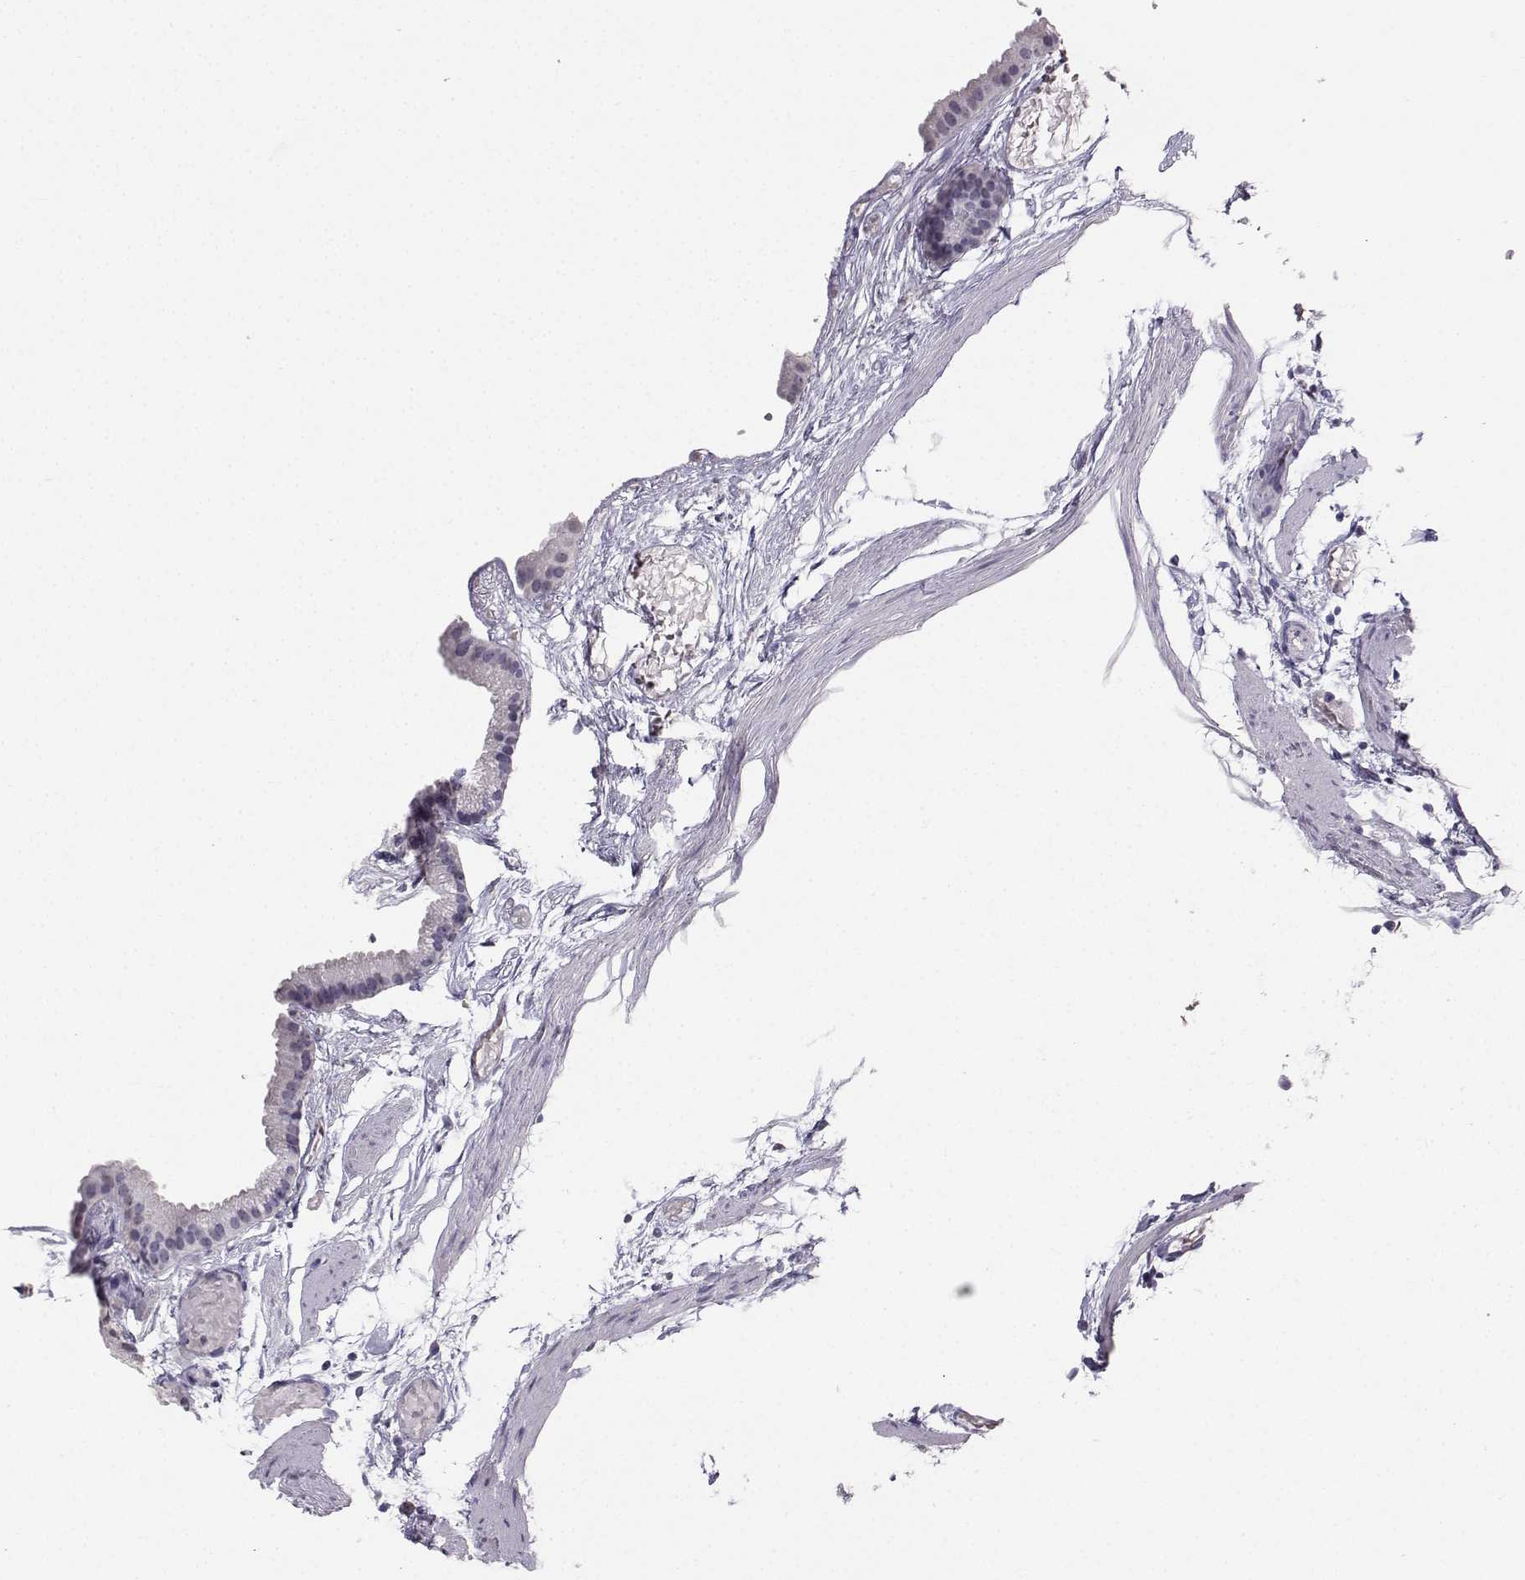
{"staining": {"intensity": "negative", "quantity": "none", "location": "none"}, "tissue": "gallbladder", "cell_type": "Glandular cells", "image_type": "normal", "snomed": [{"axis": "morphology", "description": "Normal tissue, NOS"}, {"axis": "topography", "description": "Gallbladder"}], "caption": "Immunohistochemistry micrograph of benign gallbladder: gallbladder stained with DAB exhibits no significant protein positivity in glandular cells.", "gene": "SPAG11A", "patient": {"sex": "female", "age": 45}}